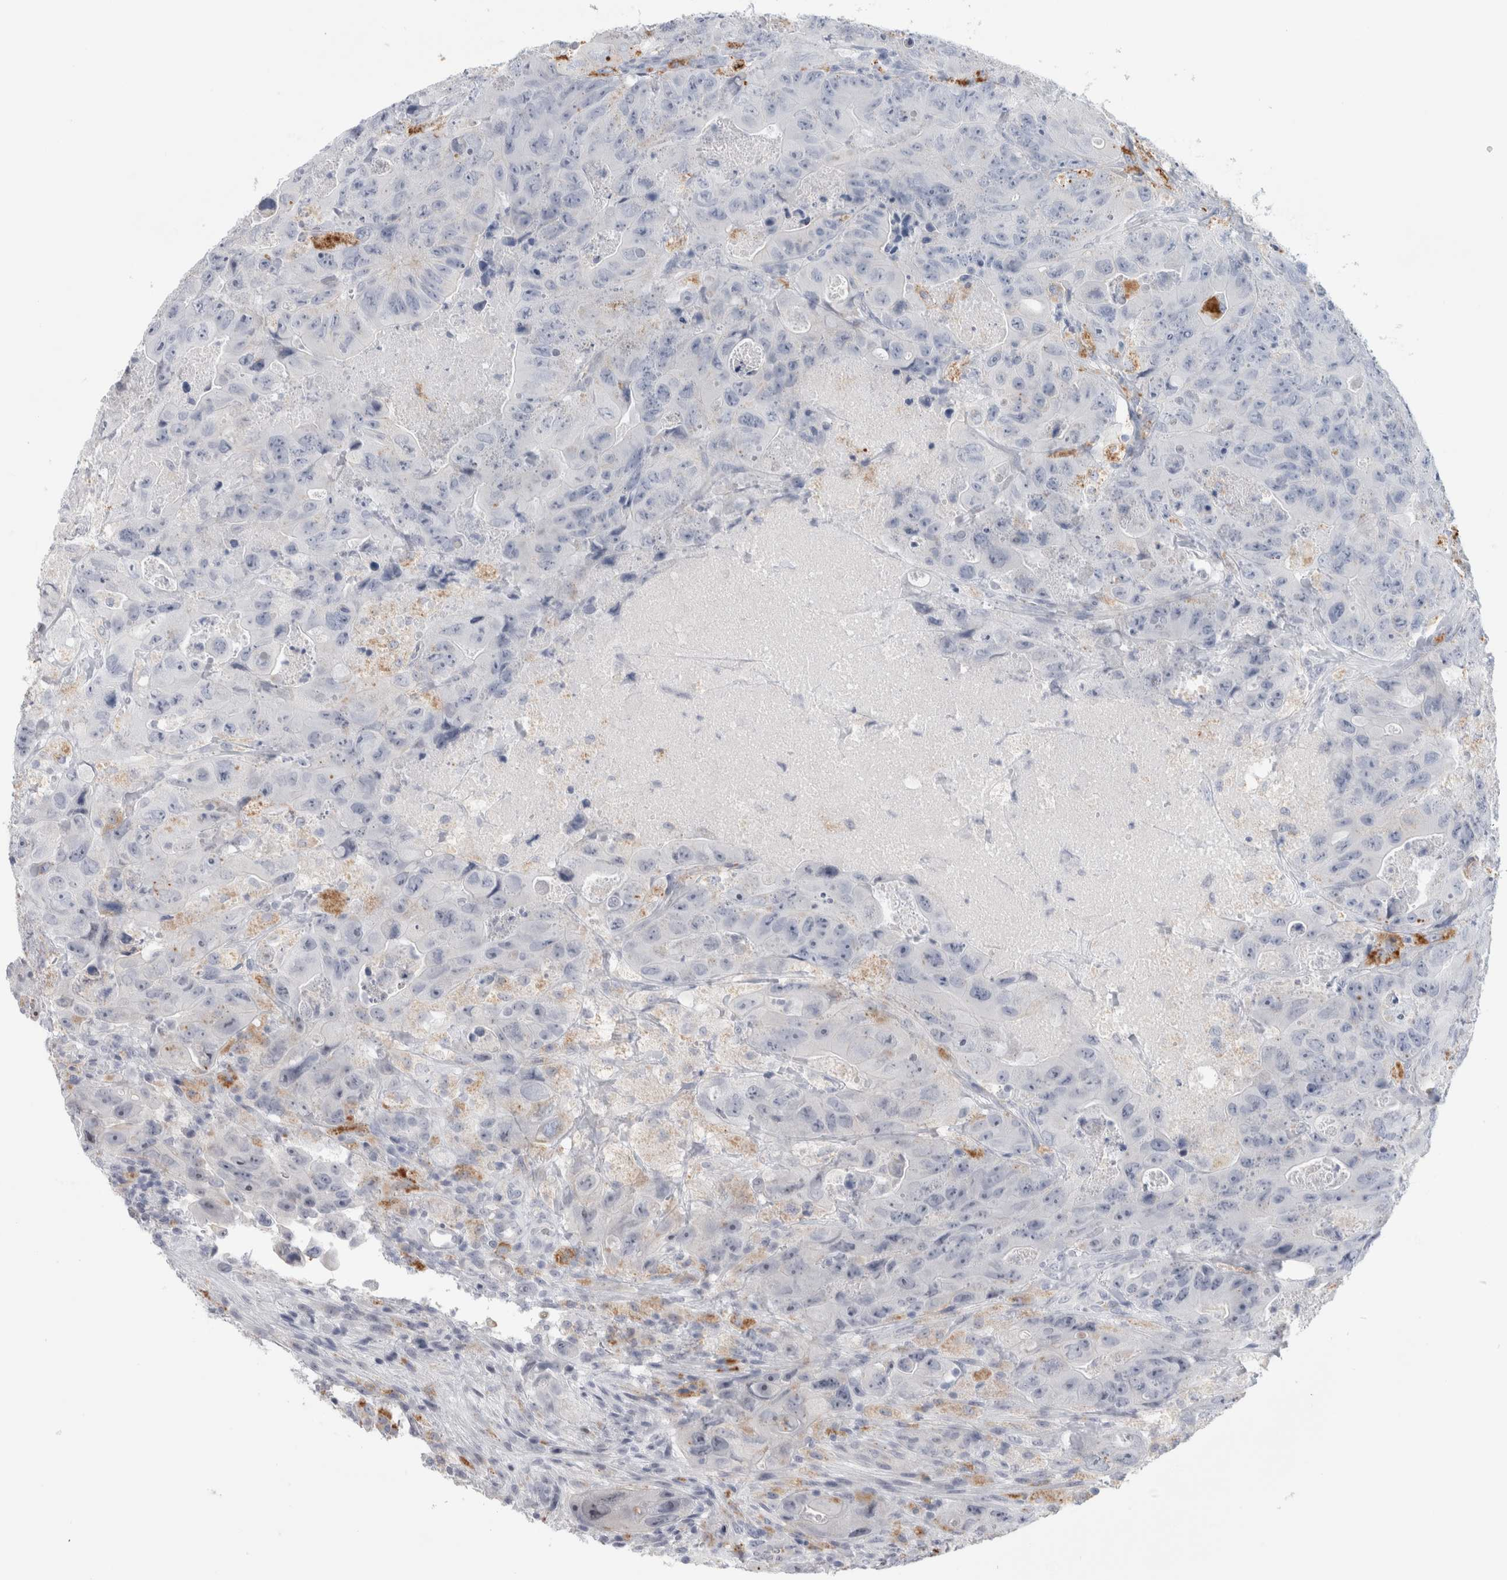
{"staining": {"intensity": "negative", "quantity": "none", "location": "none"}, "tissue": "colorectal cancer", "cell_type": "Tumor cells", "image_type": "cancer", "snomed": [{"axis": "morphology", "description": "Adenocarcinoma, NOS"}, {"axis": "topography", "description": "Colon"}], "caption": "Human adenocarcinoma (colorectal) stained for a protein using immunohistochemistry (IHC) displays no expression in tumor cells.", "gene": "ANKMY1", "patient": {"sex": "female", "age": 46}}